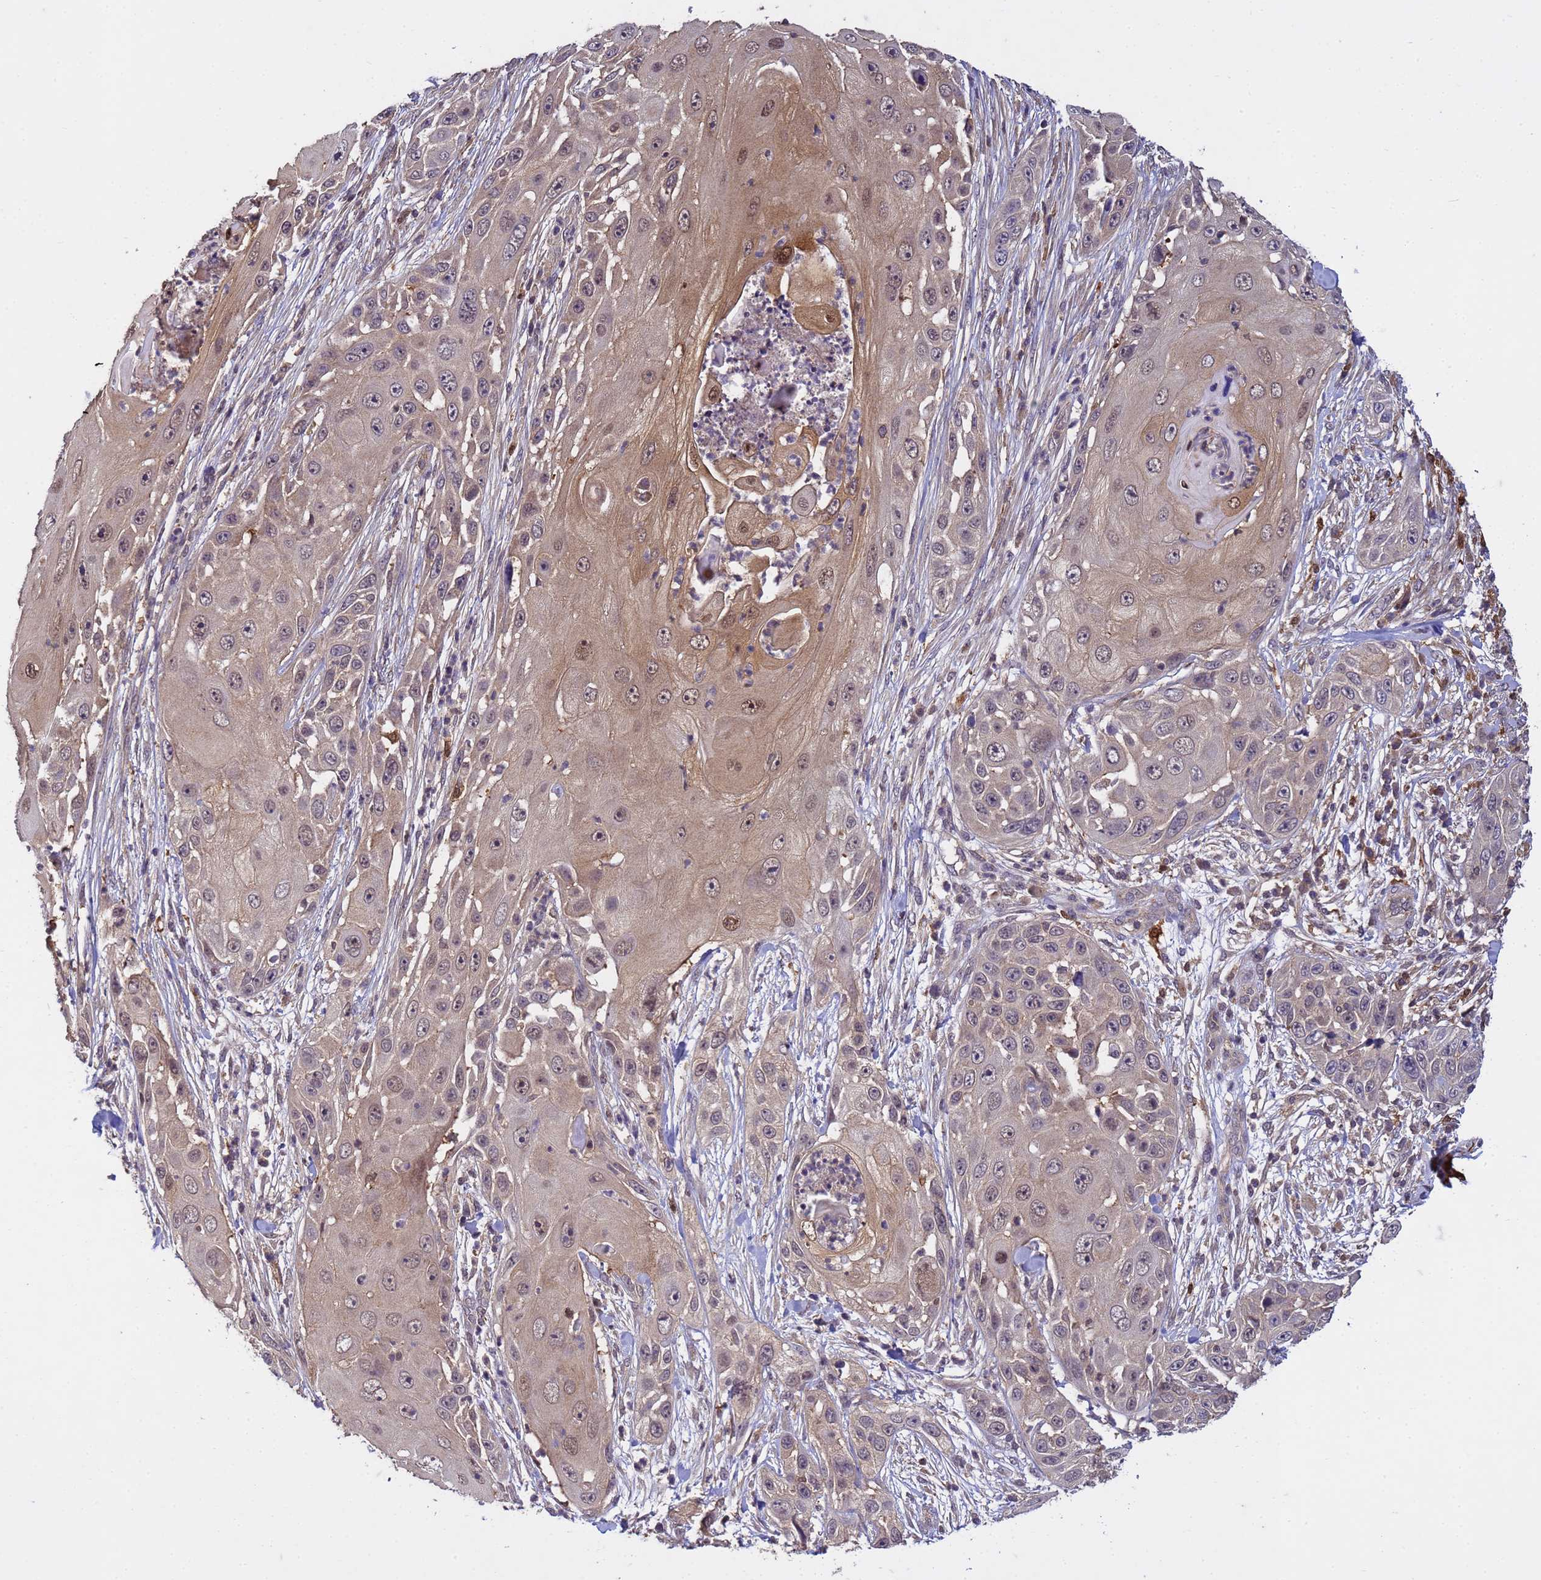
{"staining": {"intensity": "moderate", "quantity": "<25%", "location": "cytoplasmic/membranous,nuclear"}, "tissue": "skin cancer", "cell_type": "Tumor cells", "image_type": "cancer", "snomed": [{"axis": "morphology", "description": "Squamous cell carcinoma, NOS"}, {"axis": "topography", "description": "Skin"}], "caption": "Skin cancer (squamous cell carcinoma) stained for a protein demonstrates moderate cytoplasmic/membranous and nuclear positivity in tumor cells.", "gene": "NPEPPS", "patient": {"sex": "female", "age": 44}}